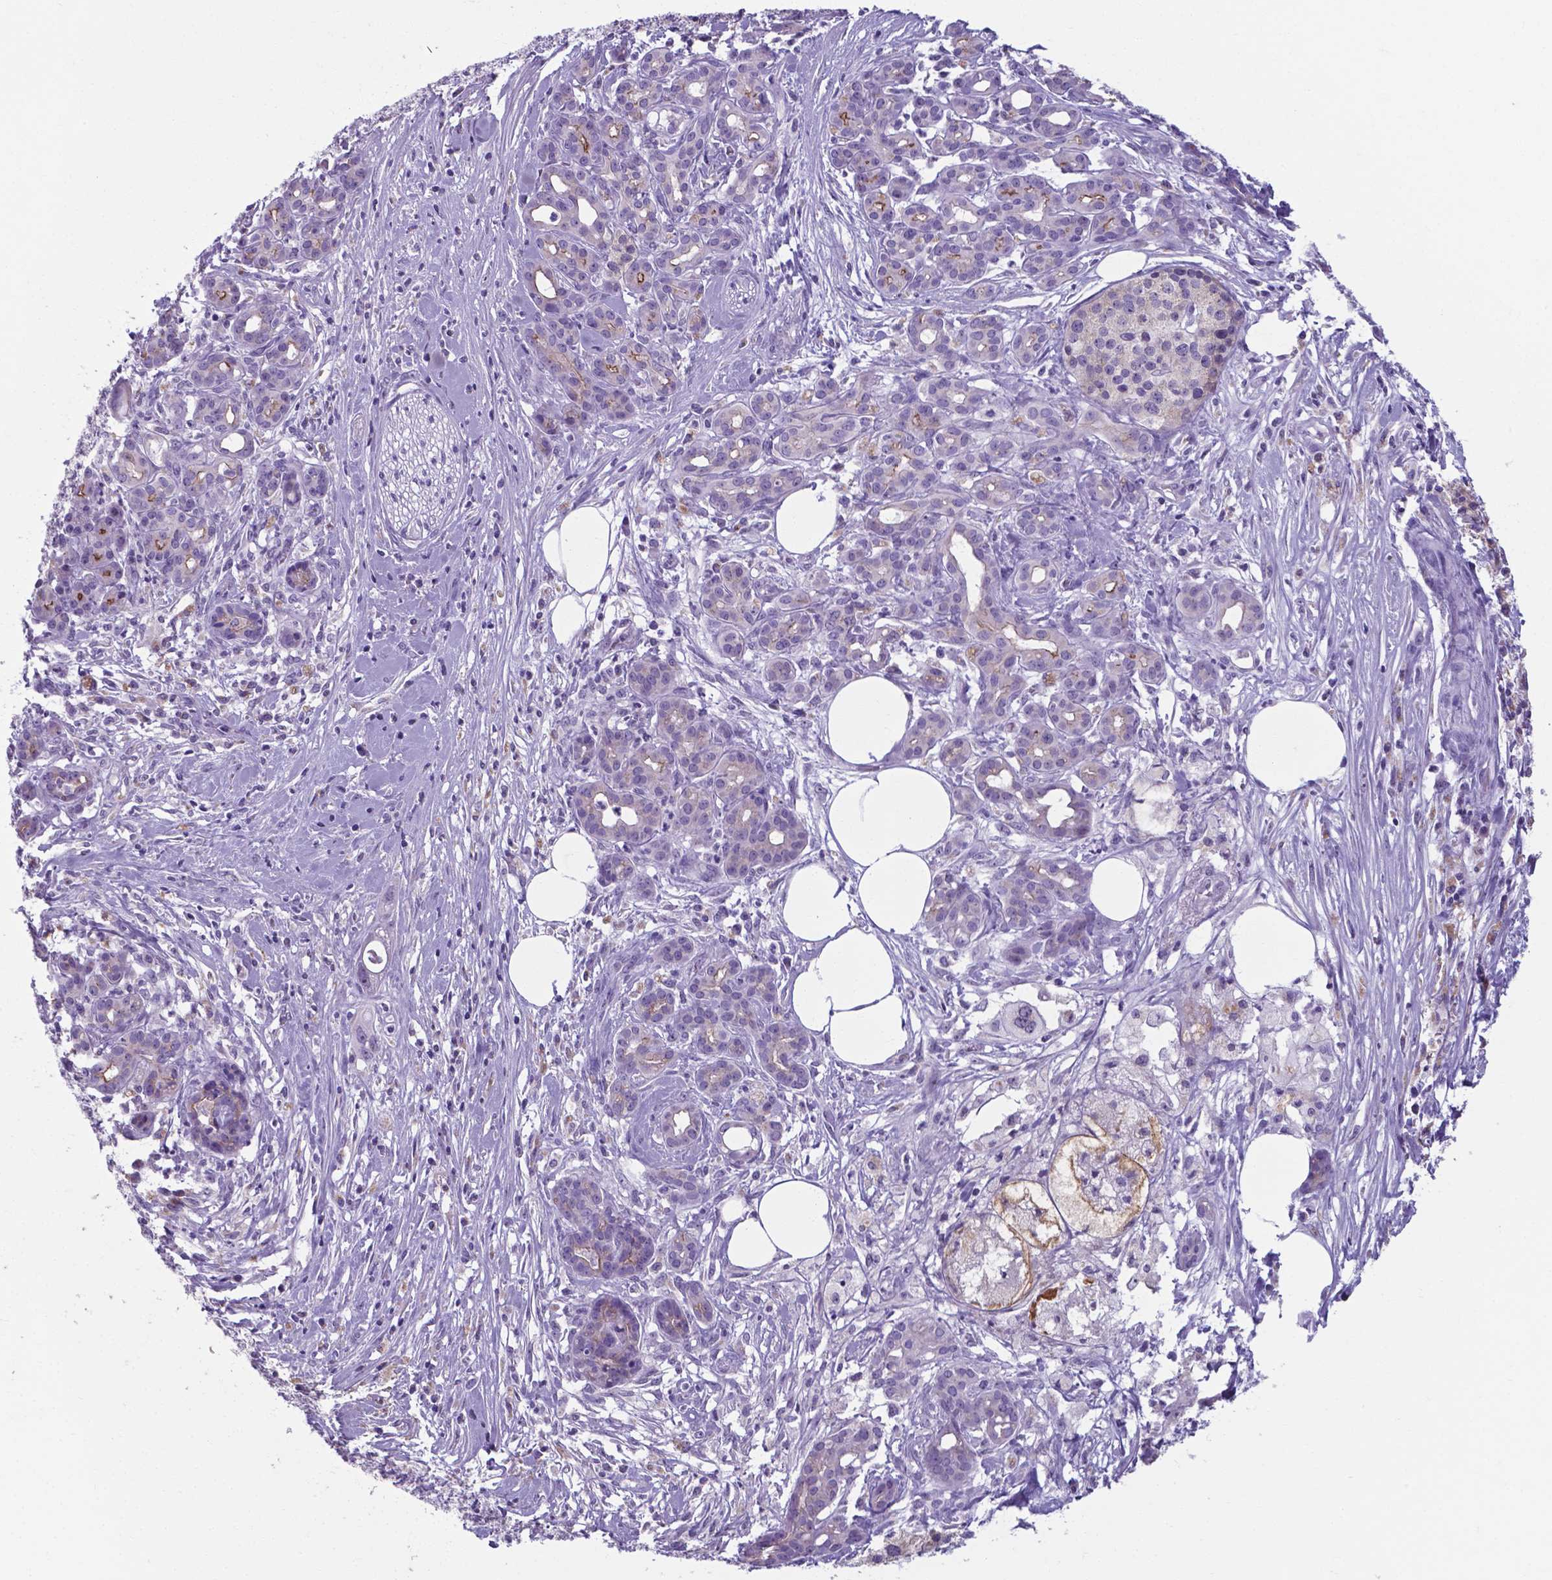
{"staining": {"intensity": "strong", "quantity": ">75%", "location": "cytoplasmic/membranous"}, "tissue": "pancreatic cancer", "cell_type": "Tumor cells", "image_type": "cancer", "snomed": [{"axis": "morphology", "description": "Adenocarcinoma, NOS"}, {"axis": "topography", "description": "Pancreas"}], "caption": "Protein staining demonstrates strong cytoplasmic/membranous expression in about >75% of tumor cells in pancreatic cancer. (Brightfield microscopy of DAB IHC at high magnification).", "gene": "AP5B1", "patient": {"sex": "female", "age": 66}}